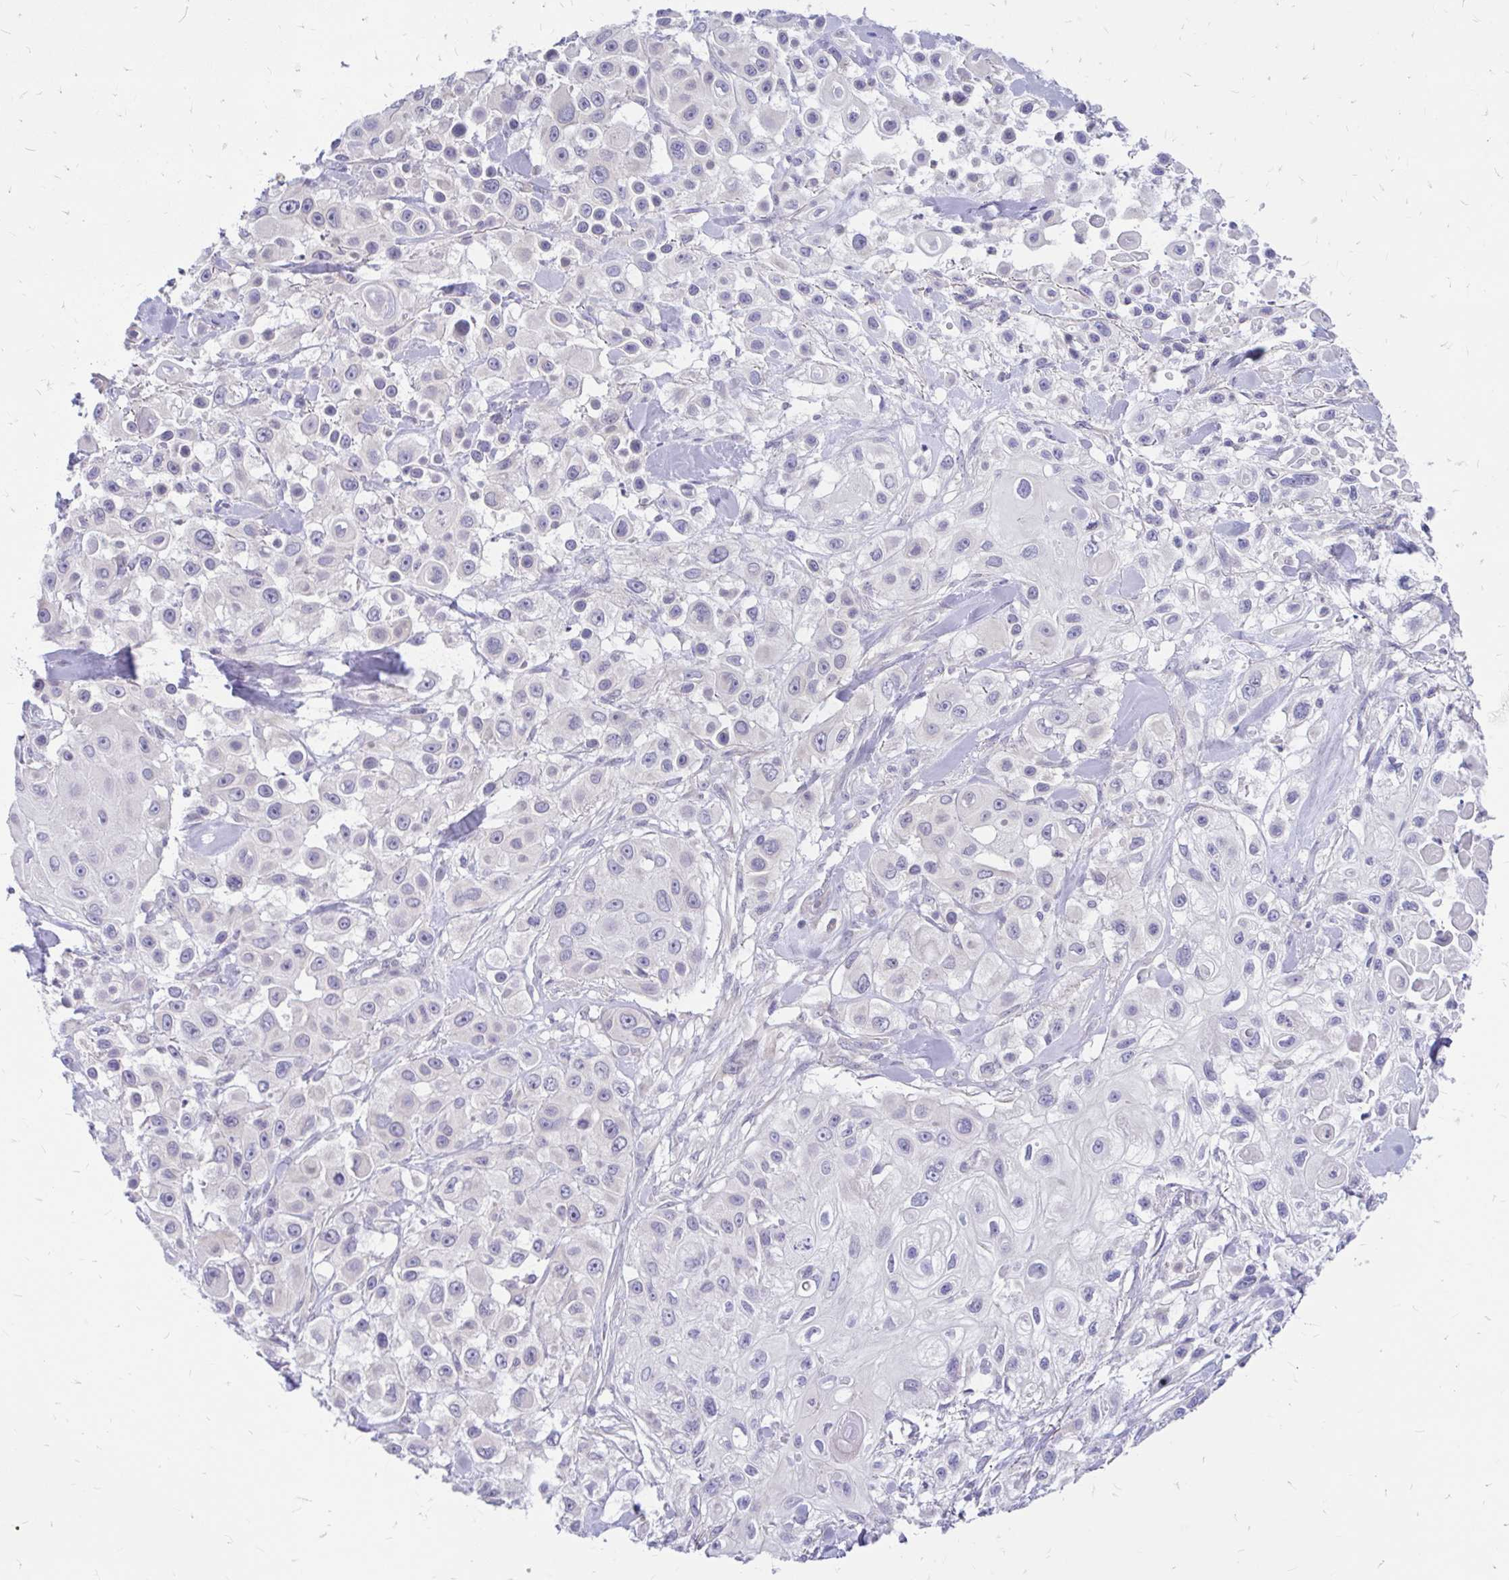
{"staining": {"intensity": "negative", "quantity": "none", "location": "none"}, "tissue": "skin cancer", "cell_type": "Tumor cells", "image_type": "cancer", "snomed": [{"axis": "morphology", "description": "Squamous cell carcinoma, NOS"}, {"axis": "topography", "description": "Skin"}], "caption": "Immunohistochemical staining of human skin cancer (squamous cell carcinoma) shows no significant positivity in tumor cells.", "gene": "MAP1LC3A", "patient": {"sex": "male", "age": 63}}